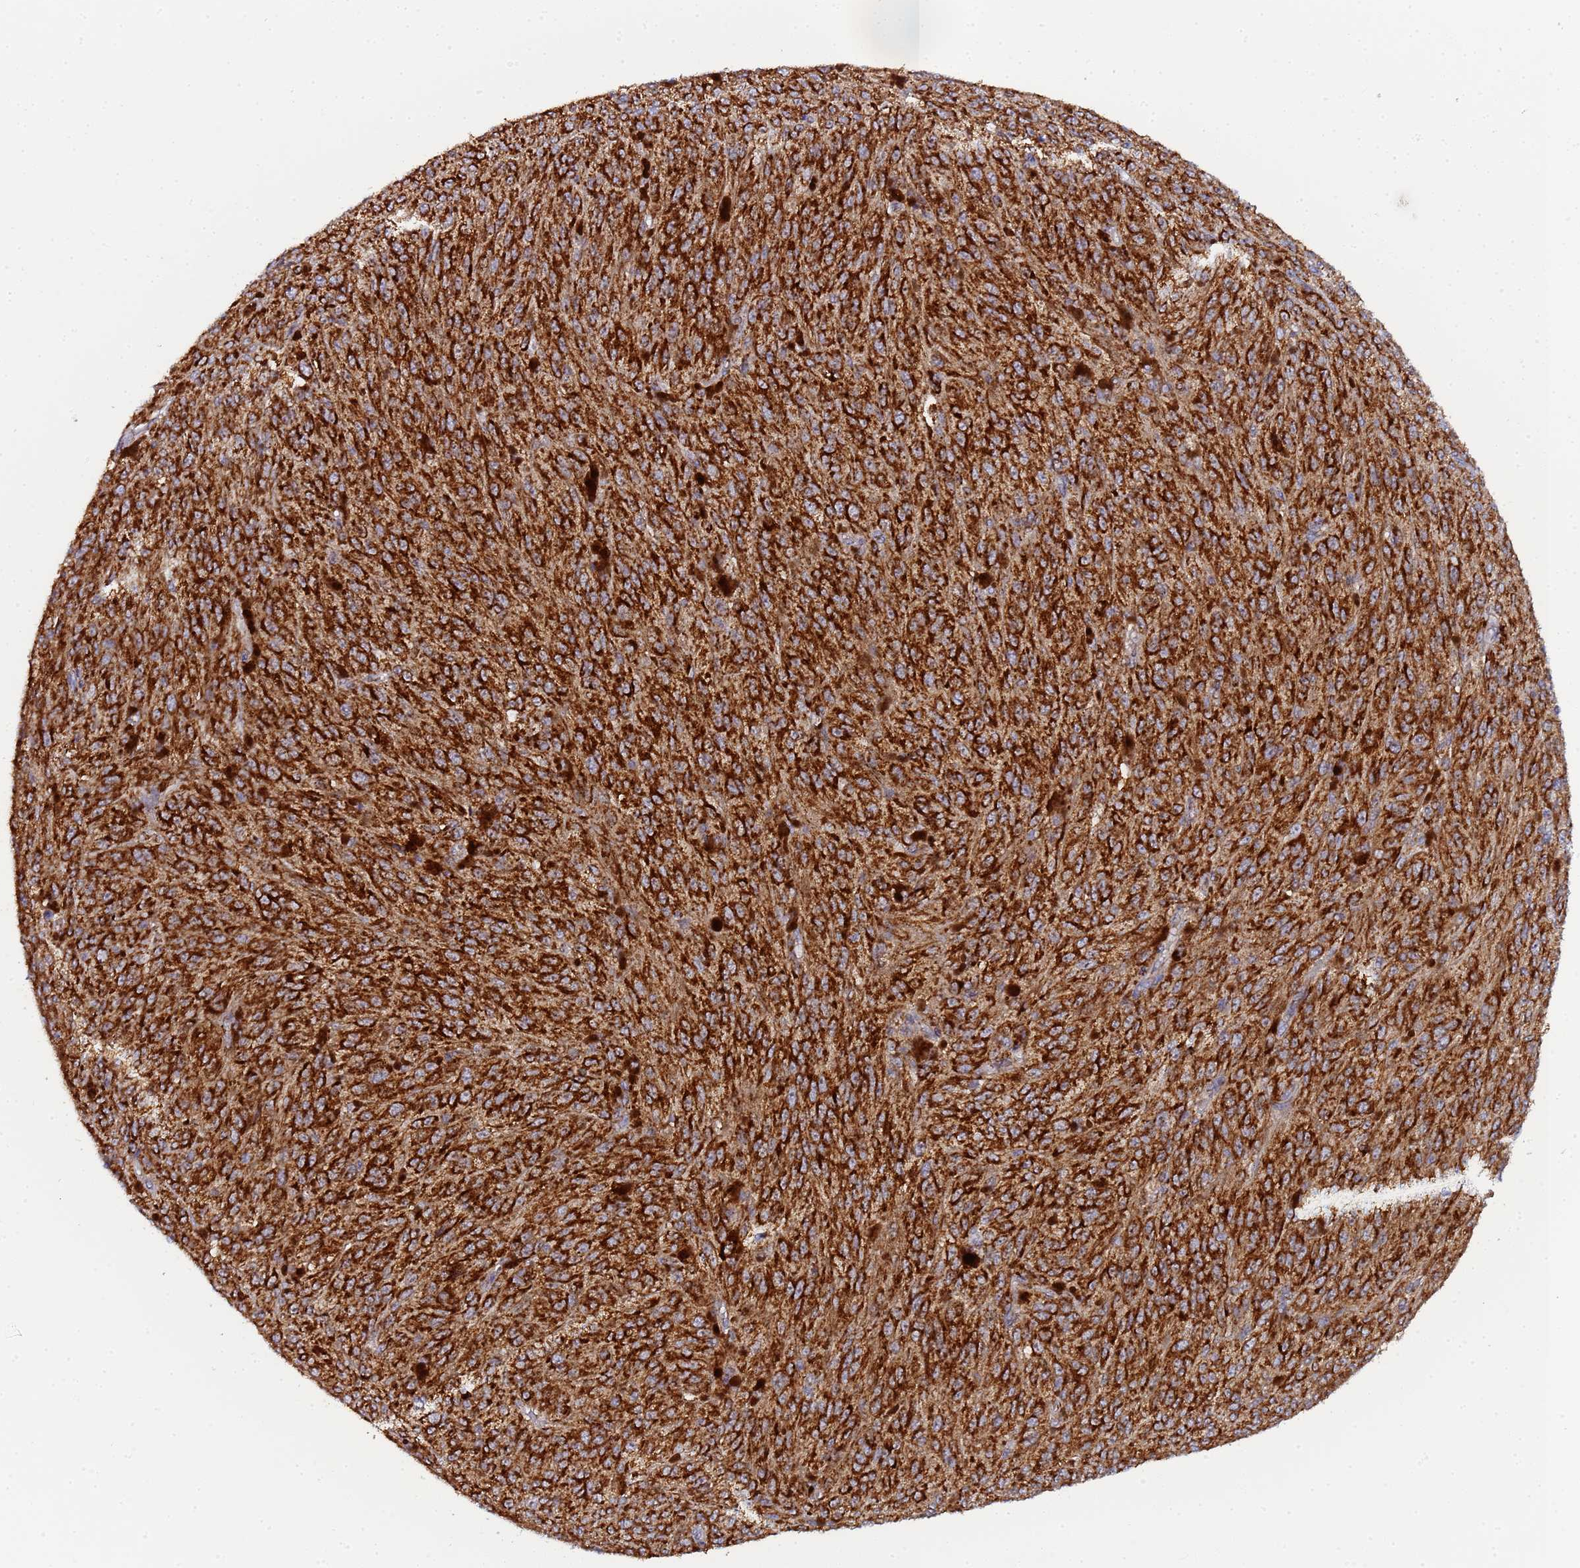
{"staining": {"intensity": "strong", "quantity": ">75%", "location": "cytoplasmic/membranous"}, "tissue": "melanoma", "cell_type": "Tumor cells", "image_type": "cancer", "snomed": [{"axis": "morphology", "description": "Malignant melanoma, NOS"}, {"axis": "topography", "description": "Skin"}], "caption": "Immunohistochemistry image of neoplastic tissue: malignant melanoma stained using immunohistochemistry demonstrates high levels of strong protein expression localized specifically in the cytoplasmic/membranous of tumor cells, appearing as a cytoplasmic/membranous brown color.", "gene": "CCDC127", "patient": {"sex": "female", "age": 52}}